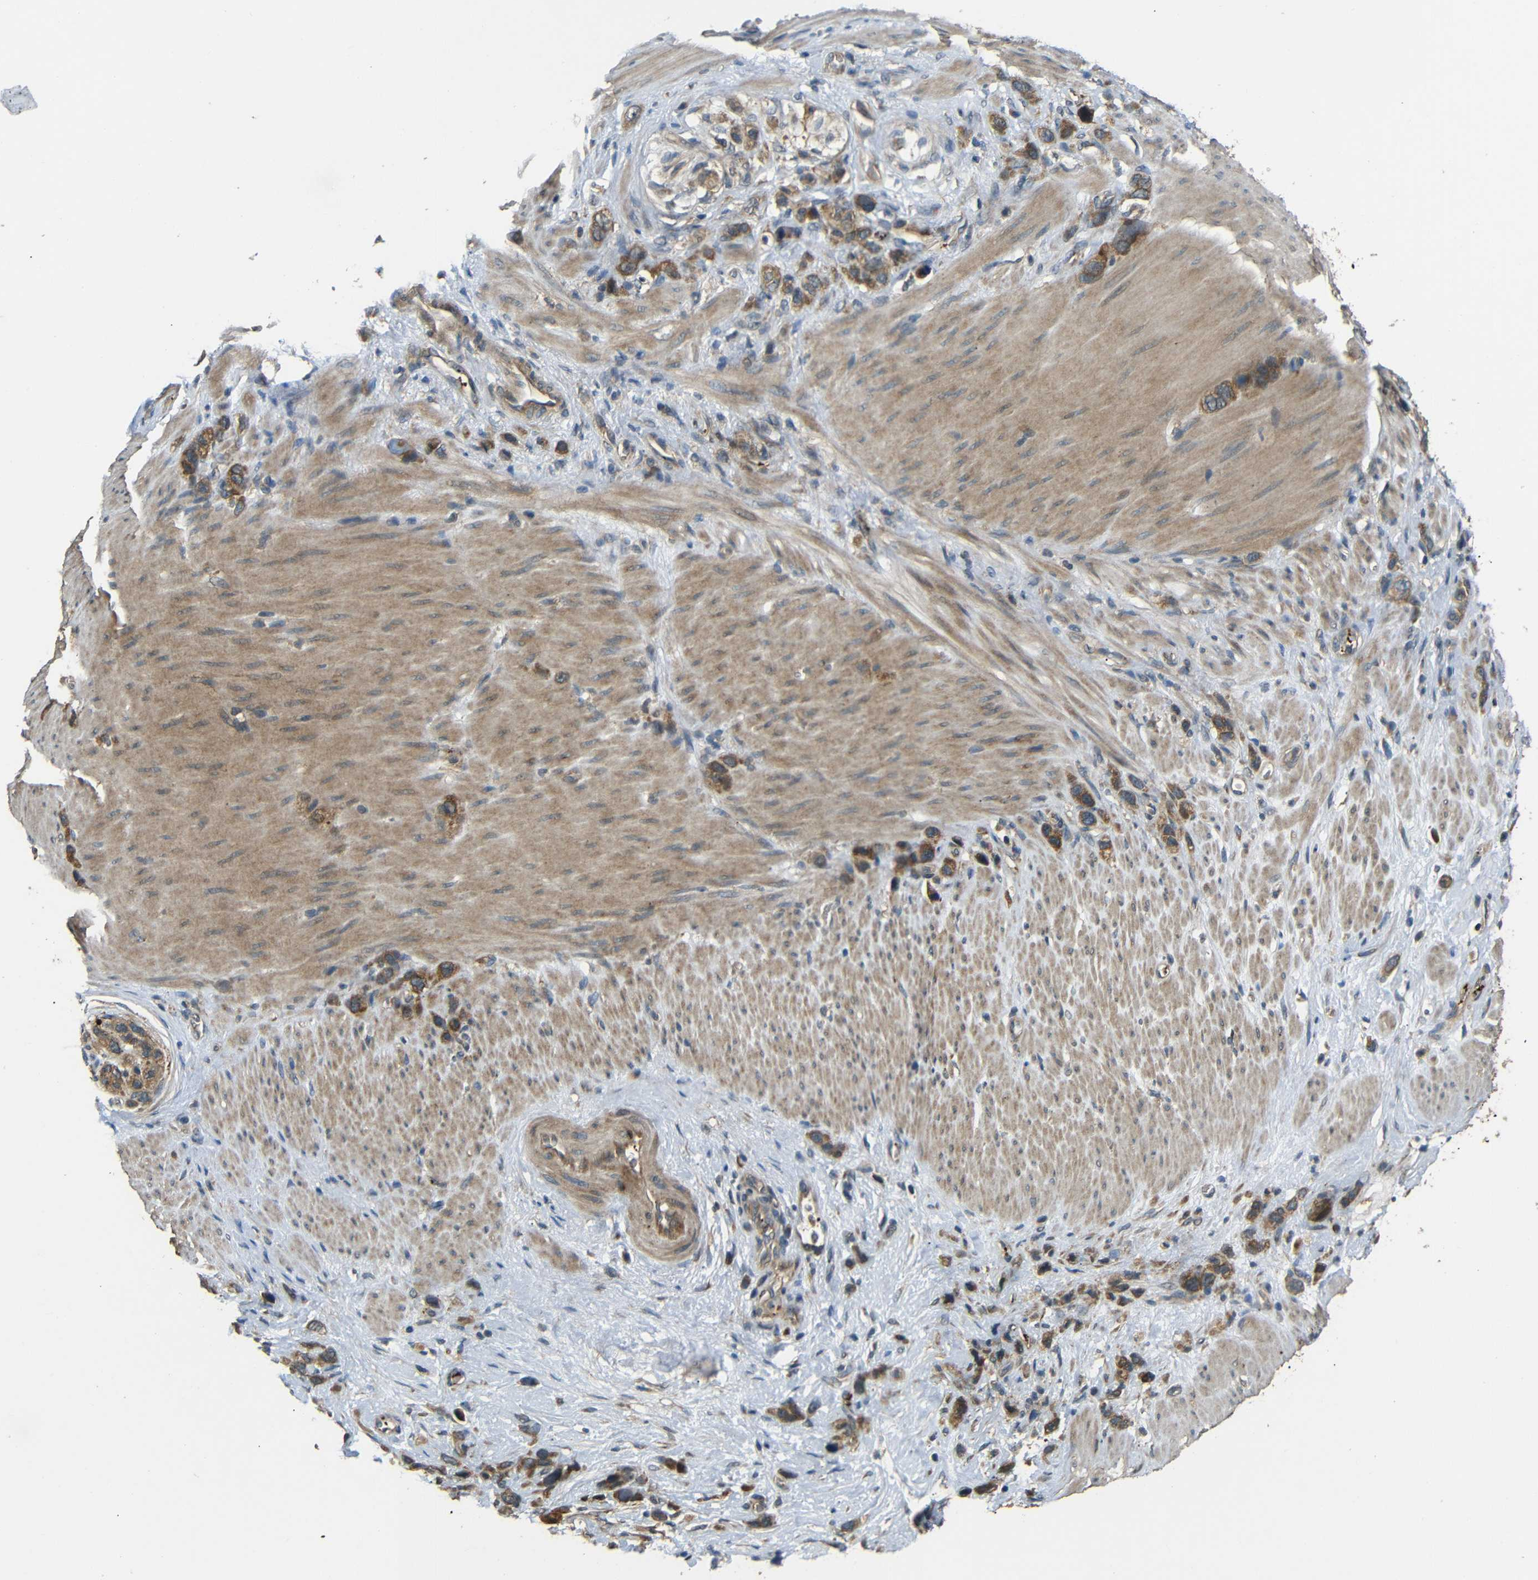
{"staining": {"intensity": "strong", "quantity": ">75%", "location": "cytoplasmic/membranous"}, "tissue": "stomach cancer", "cell_type": "Tumor cells", "image_type": "cancer", "snomed": [{"axis": "morphology", "description": "Adenocarcinoma, NOS"}, {"axis": "morphology", "description": "Adenocarcinoma, High grade"}, {"axis": "topography", "description": "Stomach, upper"}, {"axis": "topography", "description": "Stomach, lower"}], "caption": "Human high-grade adenocarcinoma (stomach) stained for a protein (brown) exhibits strong cytoplasmic/membranous positive expression in about >75% of tumor cells.", "gene": "EPHB2", "patient": {"sex": "female", "age": 65}}